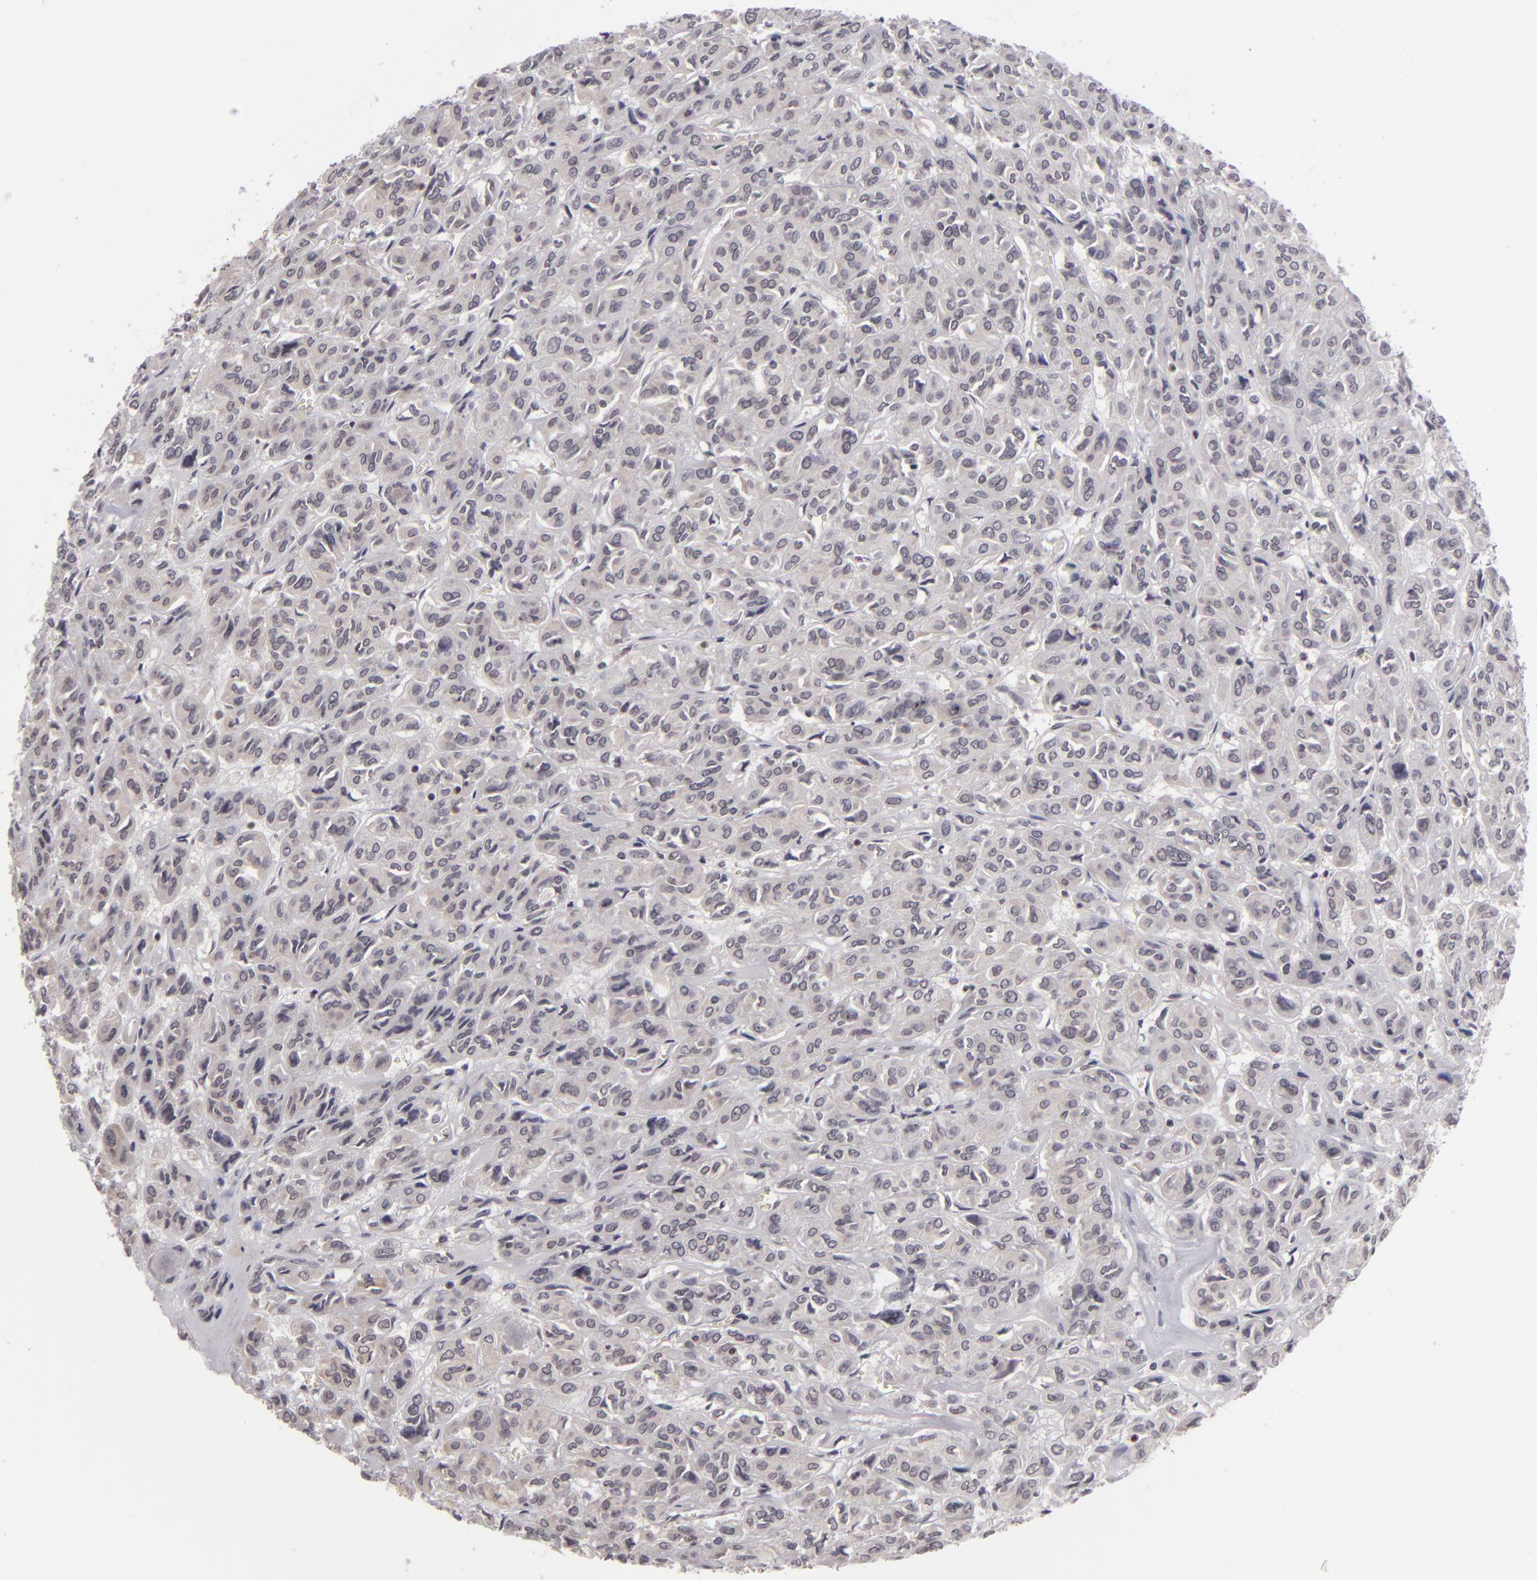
{"staining": {"intensity": "negative", "quantity": "none", "location": "none"}, "tissue": "thyroid cancer", "cell_type": "Tumor cells", "image_type": "cancer", "snomed": [{"axis": "morphology", "description": "Follicular adenoma carcinoma, NOS"}, {"axis": "topography", "description": "Thyroid gland"}], "caption": "This is a image of IHC staining of thyroid cancer (follicular adenoma carcinoma), which shows no positivity in tumor cells. (Stains: DAB (3,3'-diaminobenzidine) immunohistochemistry with hematoxylin counter stain, Microscopy: brightfield microscopy at high magnification).", "gene": "DAXX", "patient": {"sex": "female", "age": 71}}